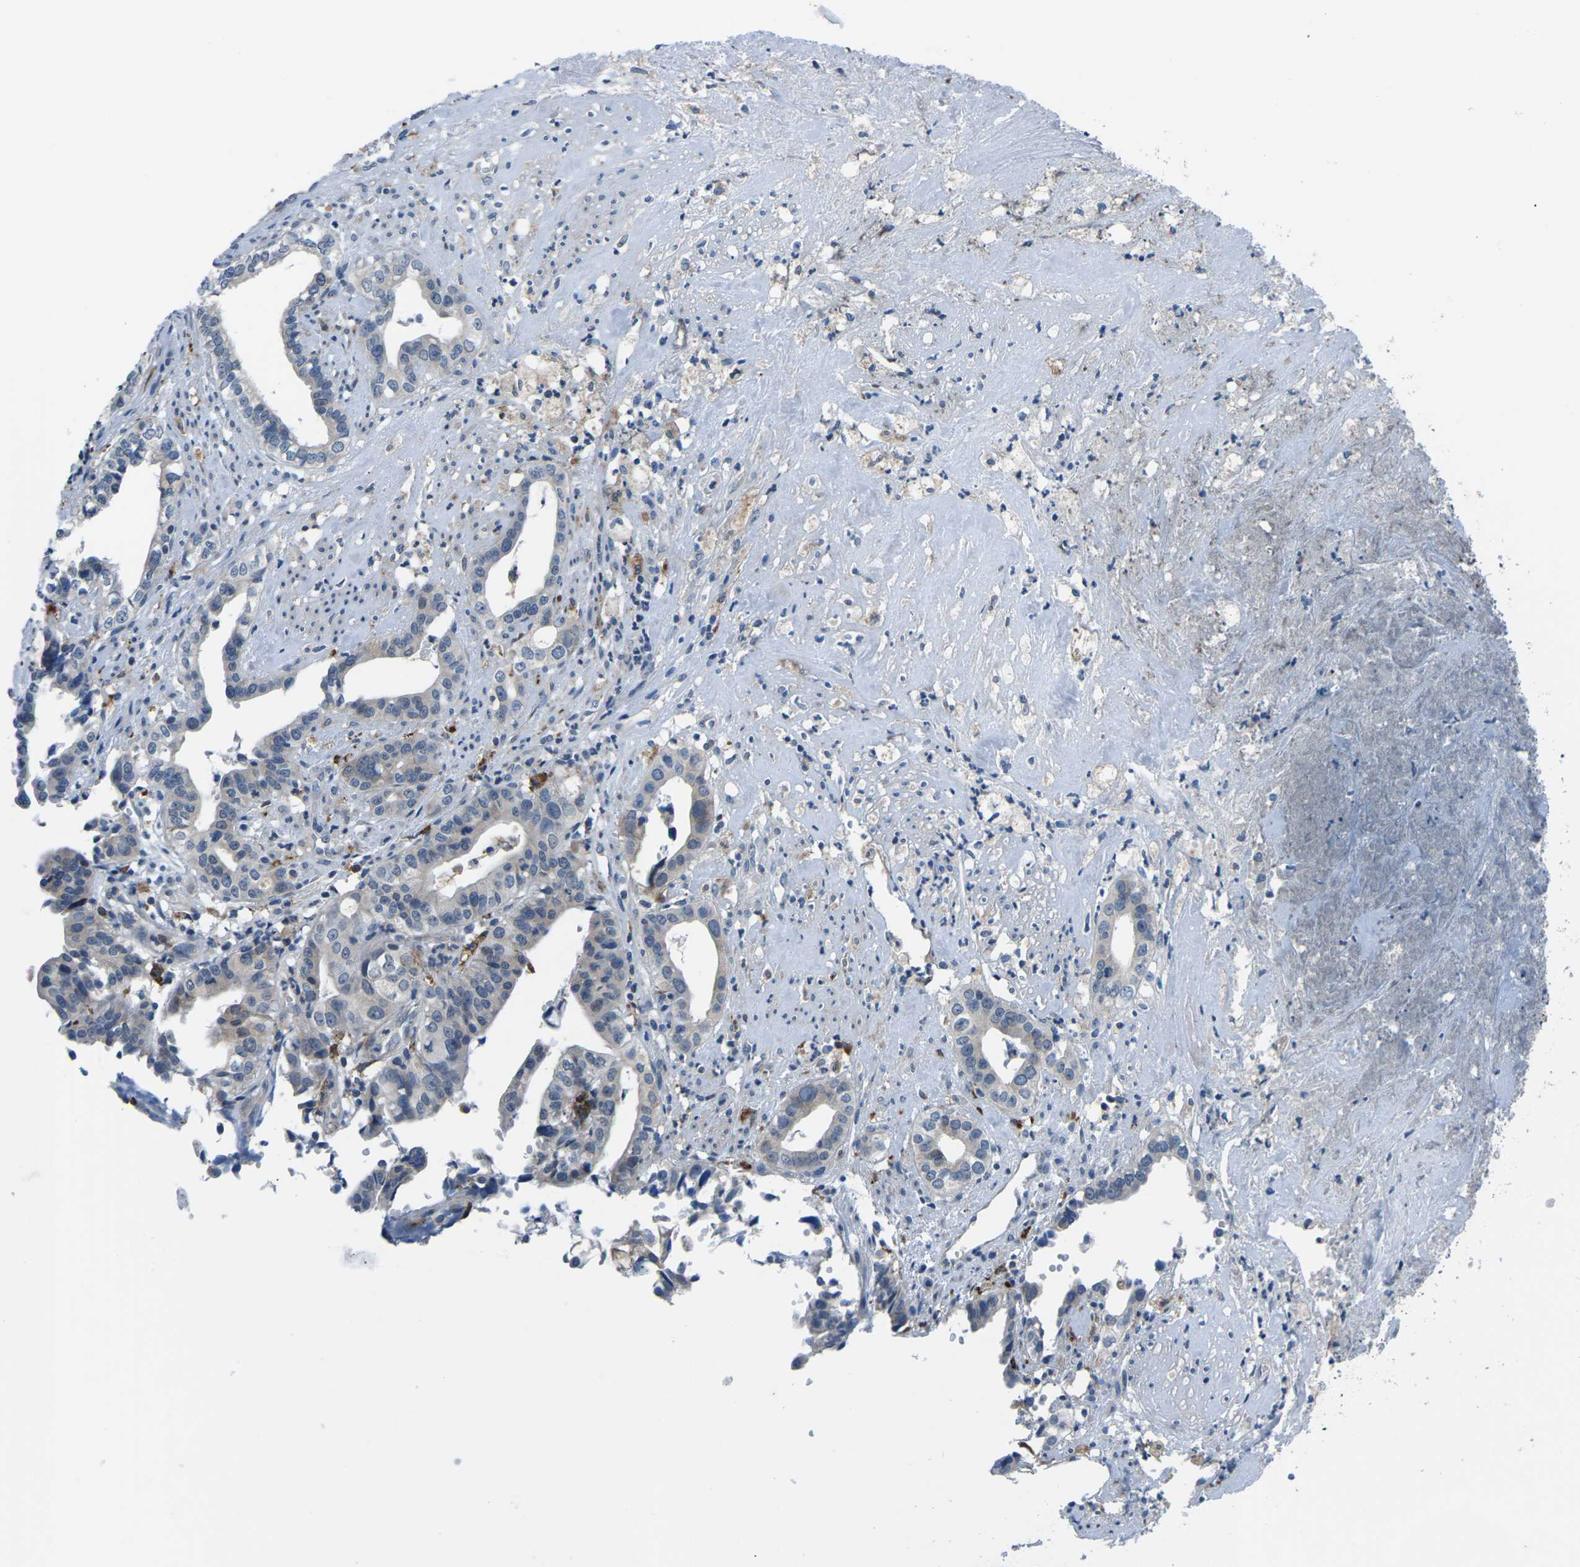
{"staining": {"intensity": "weak", "quantity": "<25%", "location": "cytoplasmic/membranous"}, "tissue": "liver cancer", "cell_type": "Tumor cells", "image_type": "cancer", "snomed": [{"axis": "morphology", "description": "Cholangiocarcinoma"}, {"axis": "topography", "description": "Liver"}], "caption": "This histopathology image is of liver cancer stained with IHC to label a protein in brown with the nuclei are counter-stained blue. There is no positivity in tumor cells.", "gene": "PTPN1", "patient": {"sex": "female", "age": 61}}